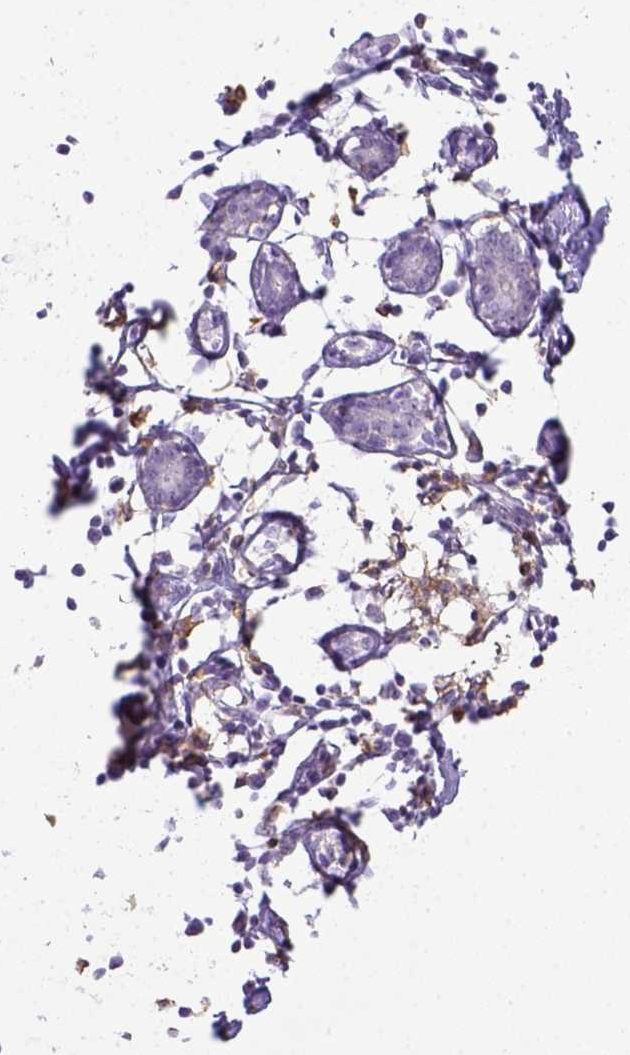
{"staining": {"intensity": "negative", "quantity": "none", "location": "none"}, "tissue": "breast", "cell_type": "Adipocytes", "image_type": "normal", "snomed": [{"axis": "morphology", "description": "Normal tissue, NOS"}, {"axis": "topography", "description": "Breast"}], "caption": "High power microscopy image of an IHC image of benign breast, revealing no significant expression in adipocytes.", "gene": "ITGAM", "patient": {"sex": "female", "age": 27}}